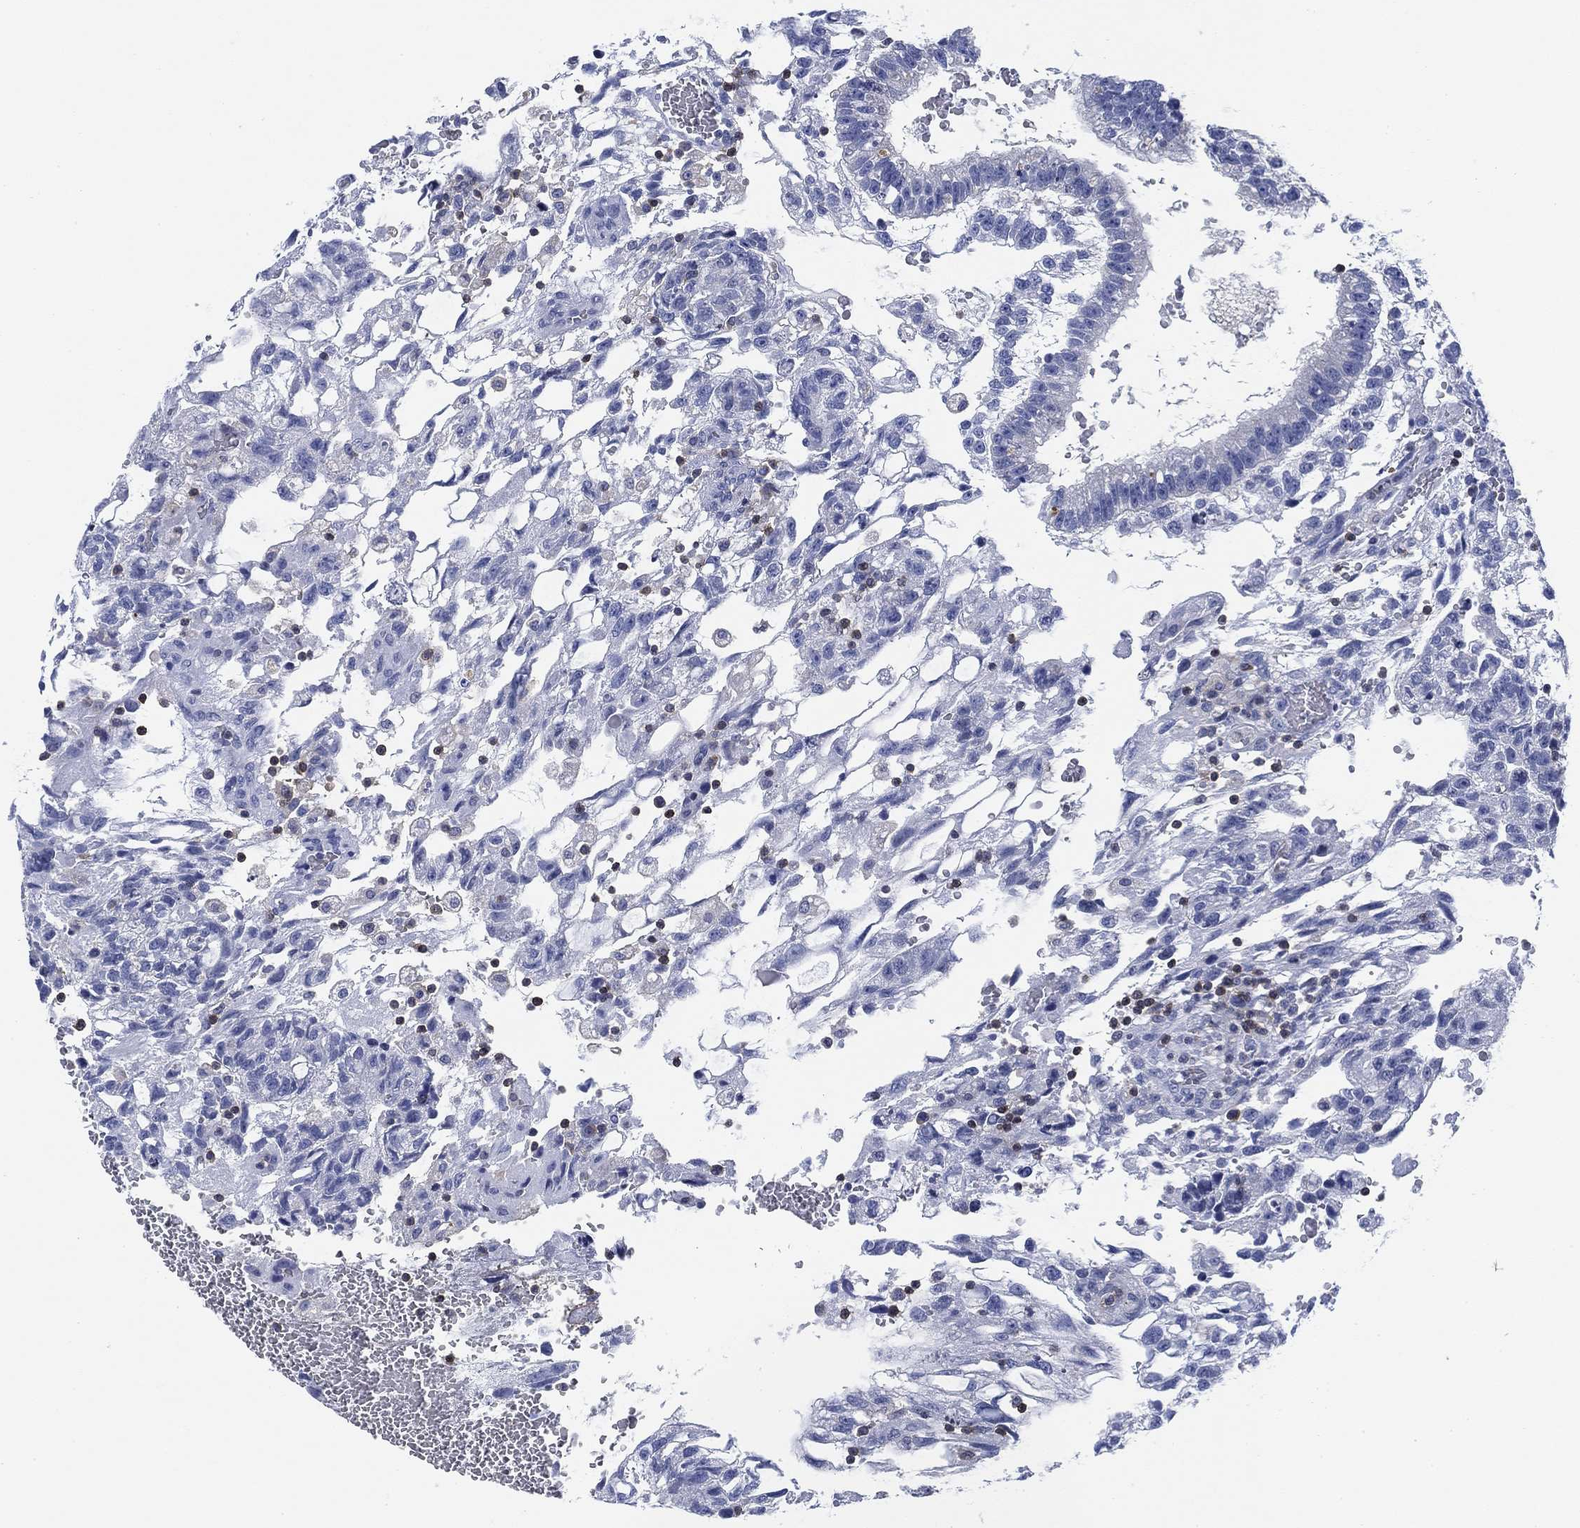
{"staining": {"intensity": "negative", "quantity": "none", "location": "none"}, "tissue": "testis cancer", "cell_type": "Tumor cells", "image_type": "cancer", "snomed": [{"axis": "morphology", "description": "Carcinoma, Embryonal, NOS"}, {"axis": "topography", "description": "Testis"}], "caption": "Immunohistochemistry histopathology image of human embryonal carcinoma (testis) stained for a protein (brown), which reveals no staining in tumor cells.", "gene": "FYB1", "patient": {"sex": "male", "age": 32}}